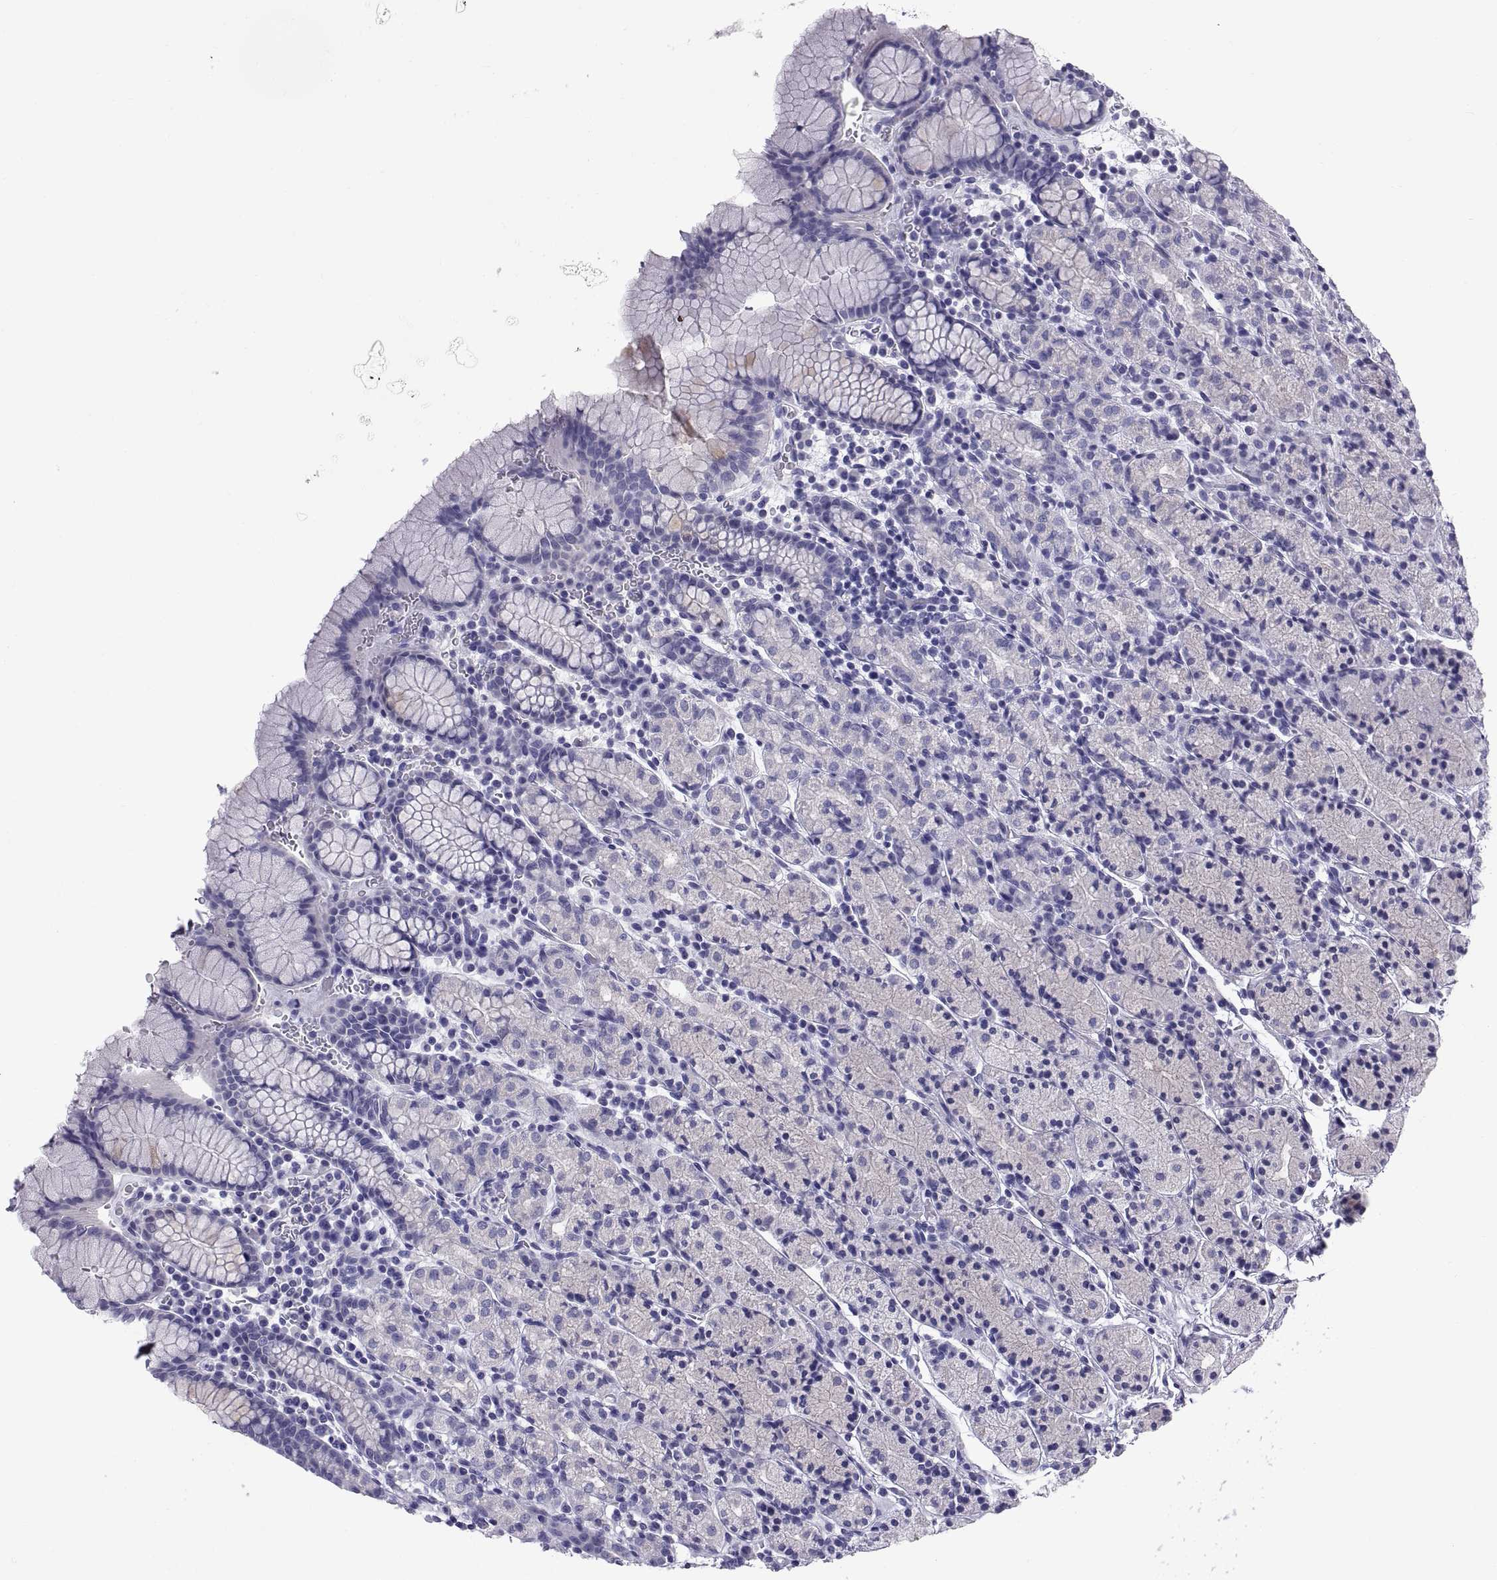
{"staining": {"intensity": "negative", "quantity": "none", "location": "none"}, "tissue": "stomach", "cell_type": "Glandular cells", "image_type": "normal", "snomed": [{"axis": "morphology", "description": "Normal tissue, NOS"}, {"axis": "topography", "description": "Stomach, upper"}, {"axis": "topography", "description": "Stomach"}], "caption": "Stomach stained for a protein using IHC reveals no positivity glandular cells.", "gene": "RNASE12", "patient": {"sex": "male", "age": 62}}